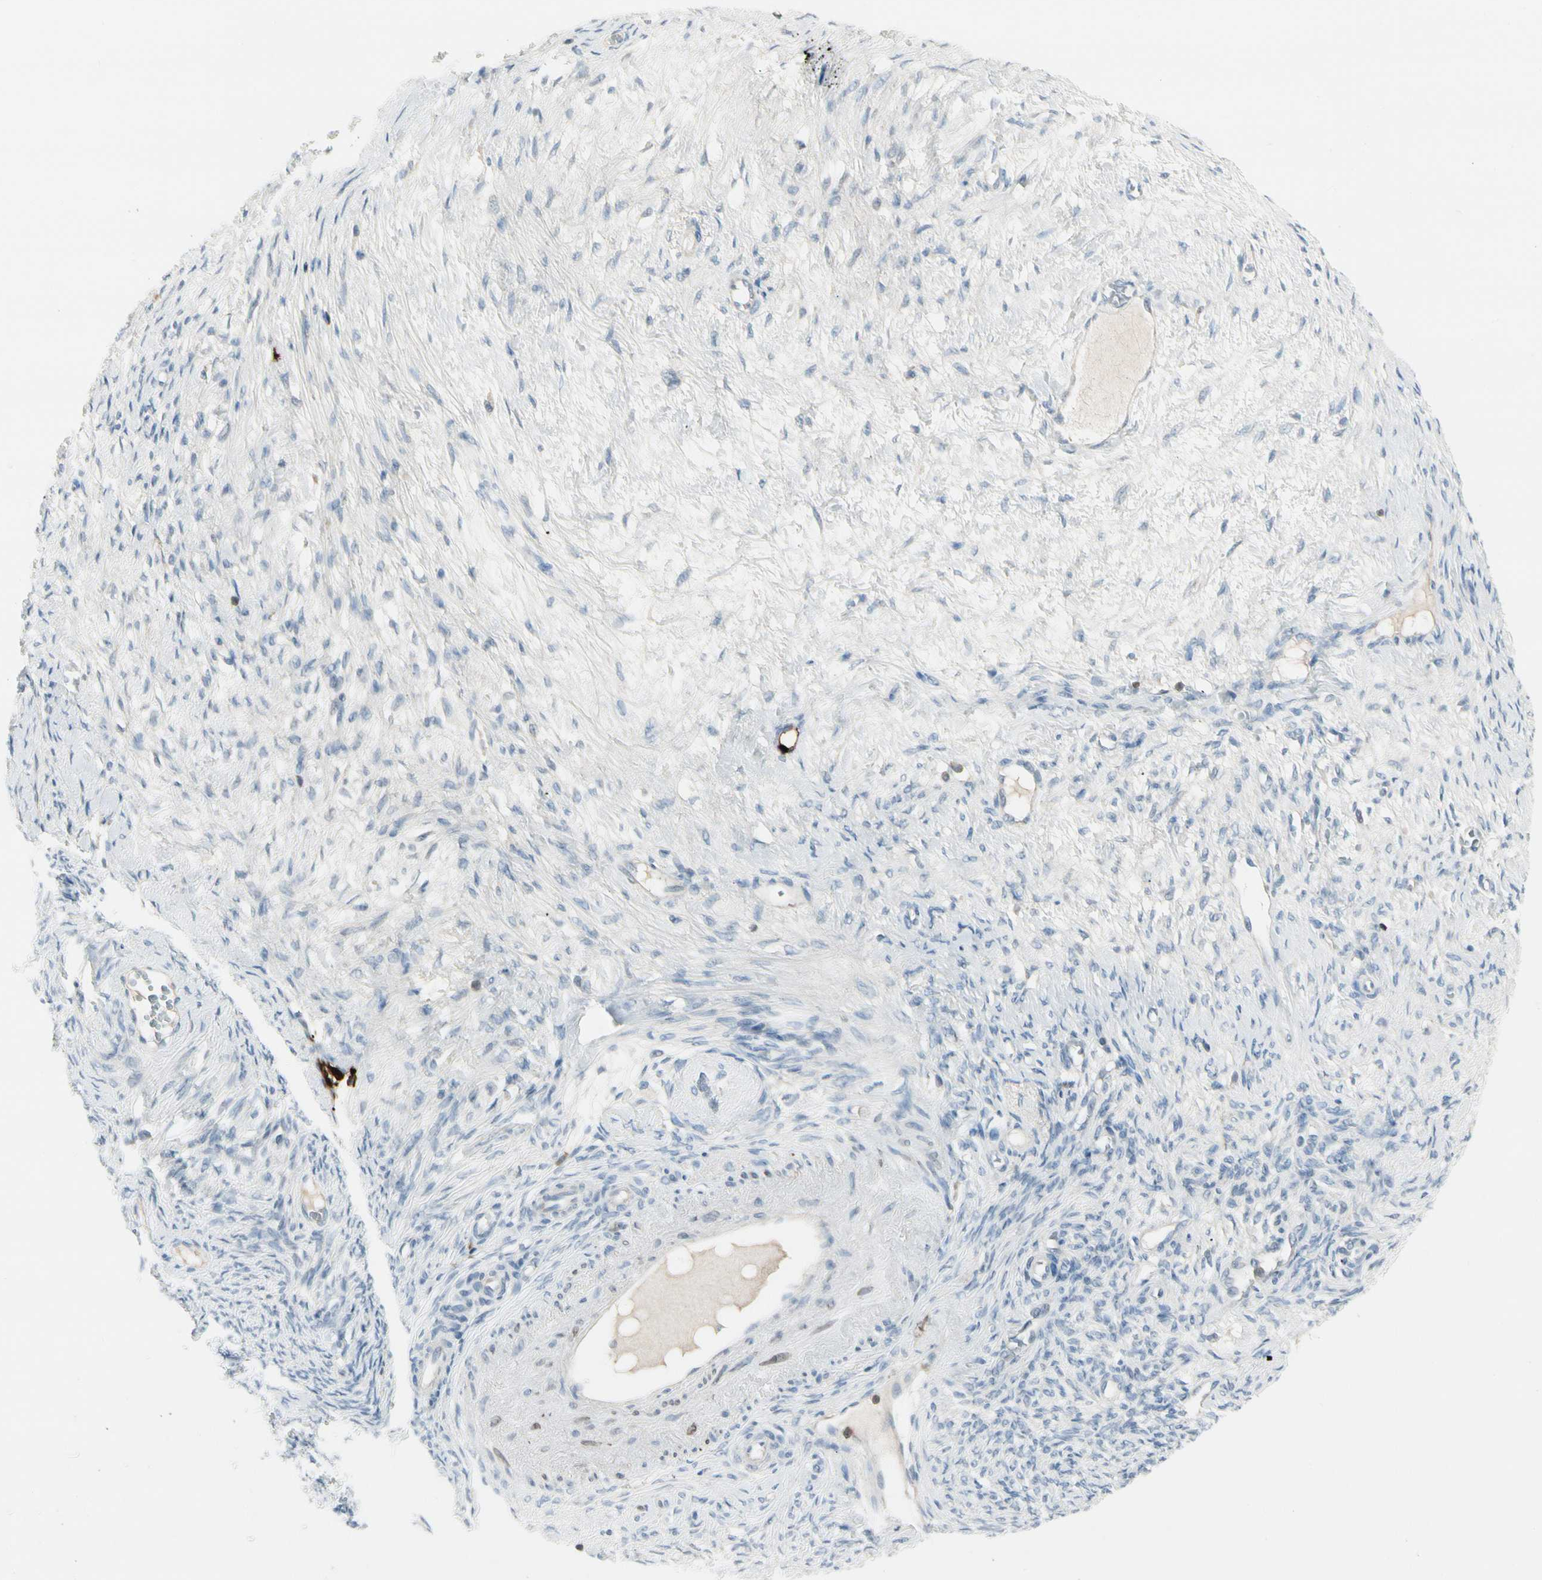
{"staining": {"intensity": "negative", "quantity": "none", "location": "none"}, "tissue": "ovarian cancer", "cell_type": "Tumor cells", "image_type": "cancer", "snomed": [{"axis": "morphology", "description": "Normal tissue, NOS"}, {"axis": "morphology", "description": "Cystadenocarcinoma, serous, NOS"}, {"axis": "topography", "description": "Ovary"}], "caption": "The micrograph exhibits no staining of tumor cells in ovarian cancer.", "gene": "TRAF1", "patient": {"sex": "female", "age": 62}}